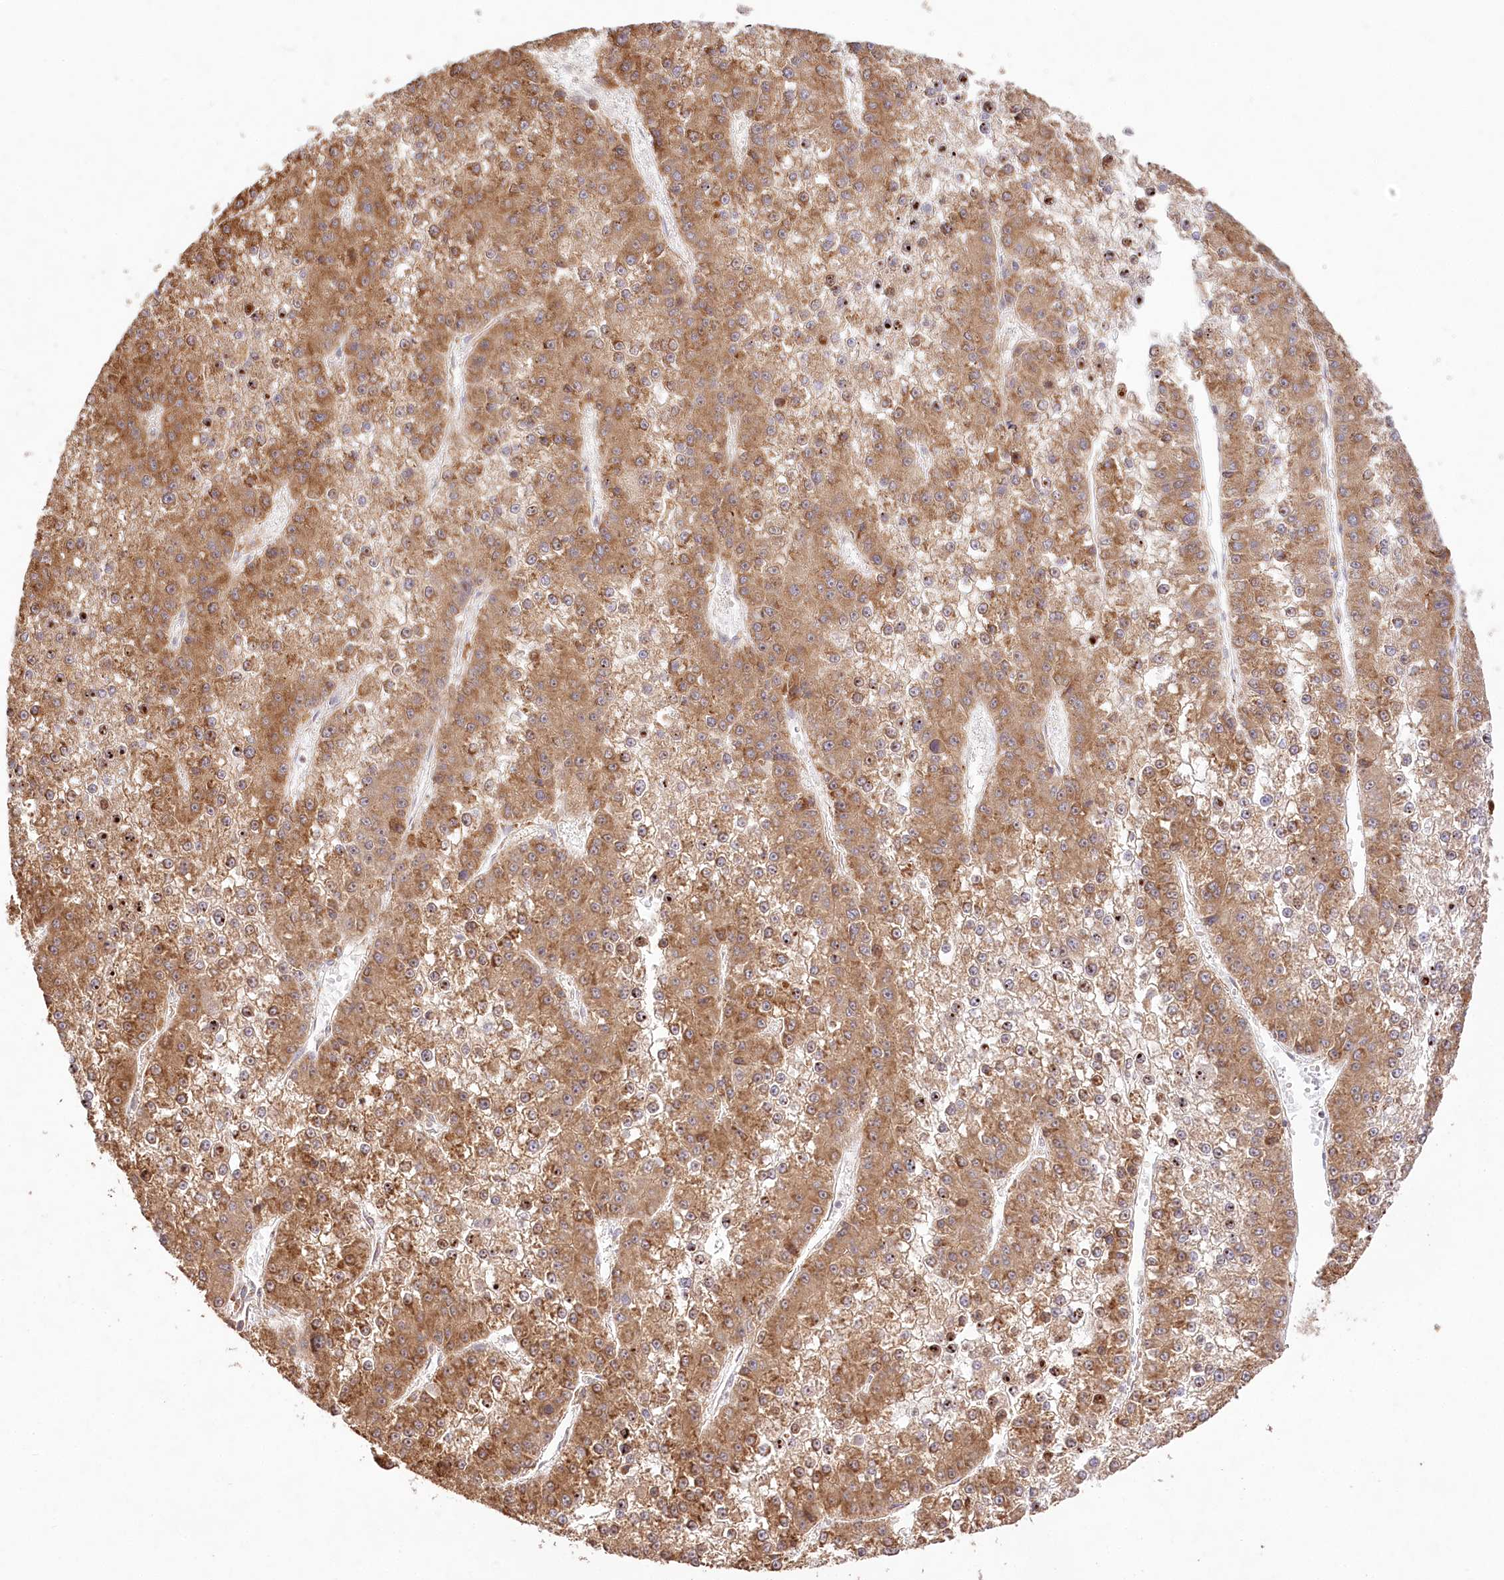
{"staining": {"intensity": "moderate", "quantity": ">75%", "location": "cytoplasmic/membranous"}, "tissue": "liver cancer", "cell_type": "Tumor cells", "image_type": "cancer", "snomed": [{"axis": "morphology", "description": "Carcinoma, Hepatocellular, NOS"}, {"axis": "topography", "description": "Liver"}], "caption": "Liver hepatocellular carcinoma stained for a protein (brown) shows moderate cytoplasmic/membranous positive staining in about >75% of tumor cells.", "gene": "DMXL1", "patient": {"sex": "female", "age": 73}}